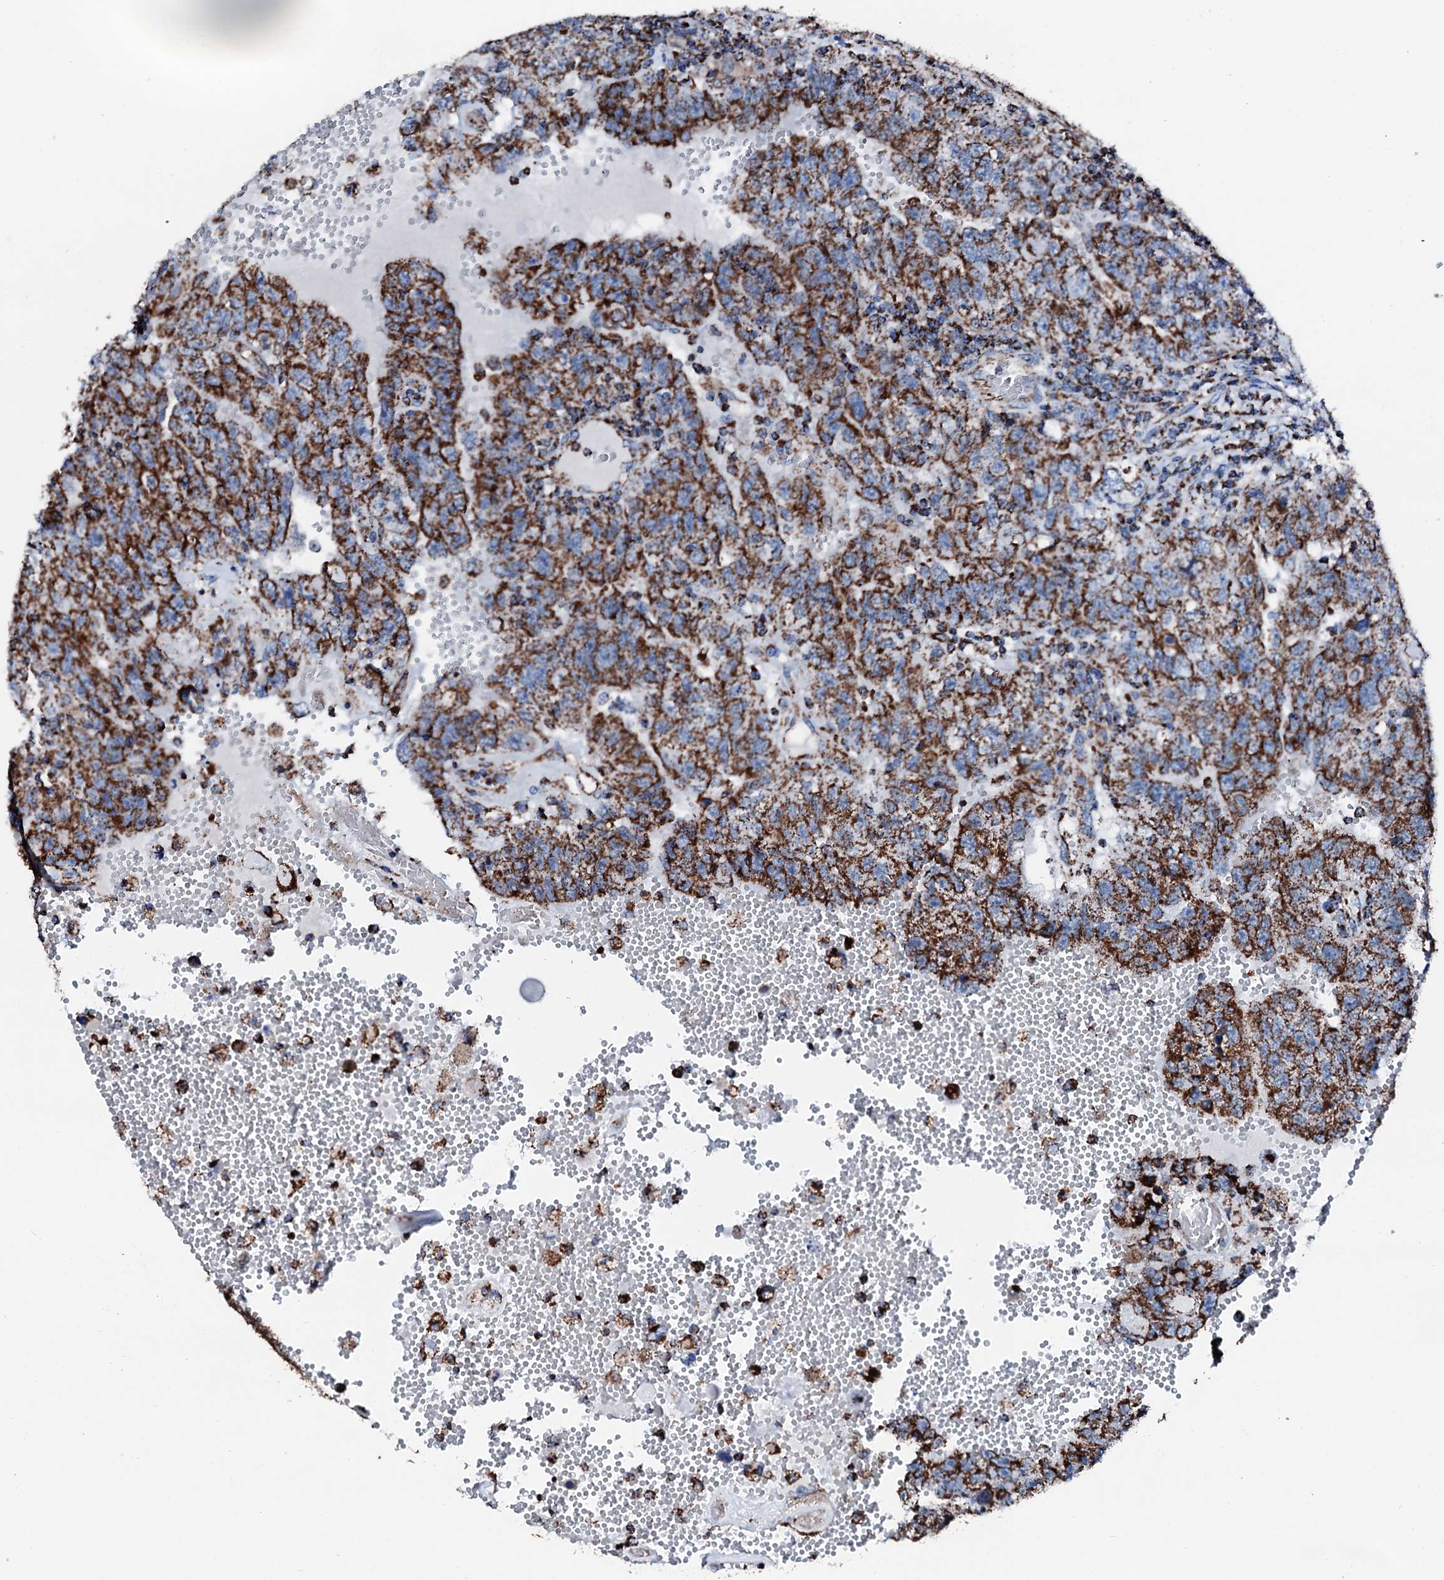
{"staining": {"intensity": "strong", "quantity": ">75%", "location": "cytoplasmic/membranous"}, "tissue": "testis cancer", "cell_type": "Tumor cells", "image_type": "cancer", "snomed": [{"axis": "morphology", "description": "Carcinoma, Embryonal, NOS"}, {"axis": "topography", "description": "Testis"}], "caption": "Brown immunohistochemical staining in testis embryonal carcinoma exhibits strong cytoplasmic/membranous staining in approximately >75% of tumor cells. Nuclei are stained in blue.", "gene": "HADH", "patient": {"sex": "male", "age": 26}}